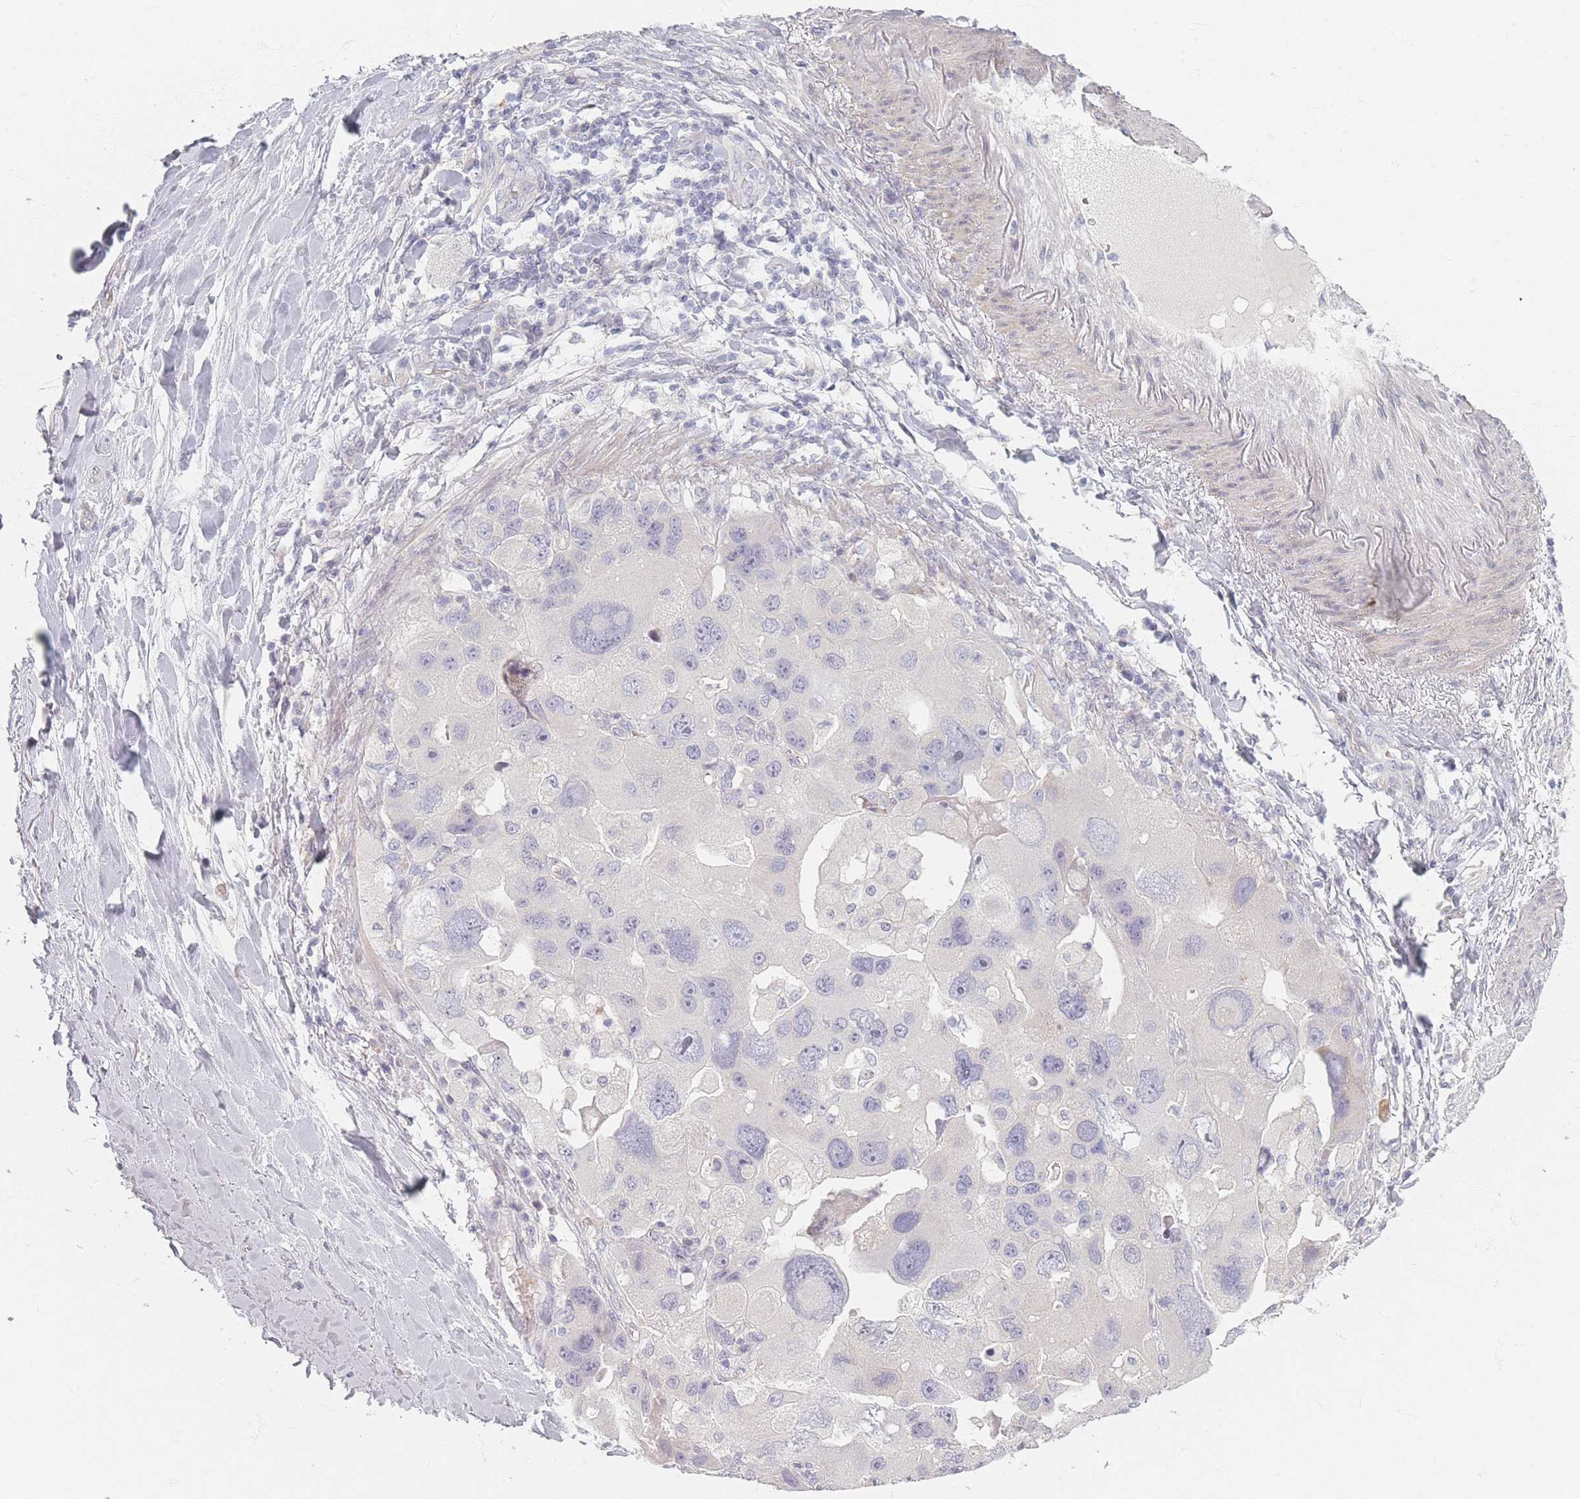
{"staining": {"intensity": "negative", "quantity": "none", "location": "none"}, "tissue": "lung cancer", "cell_type": "Tumor cells", "image_type": "cancer", "snomed": [{"axis": "morphology", "description": "Adenocarcinoma, NOS"}, {"axis": "topography", "description": "Lung"}], "caption": "Adenocarcinoma (lung) was stained to show a protein in brown. There is no significant staining in tumor cells.", "gene": "TMOD1", "patient": {"sex": "female", "age": 54}}